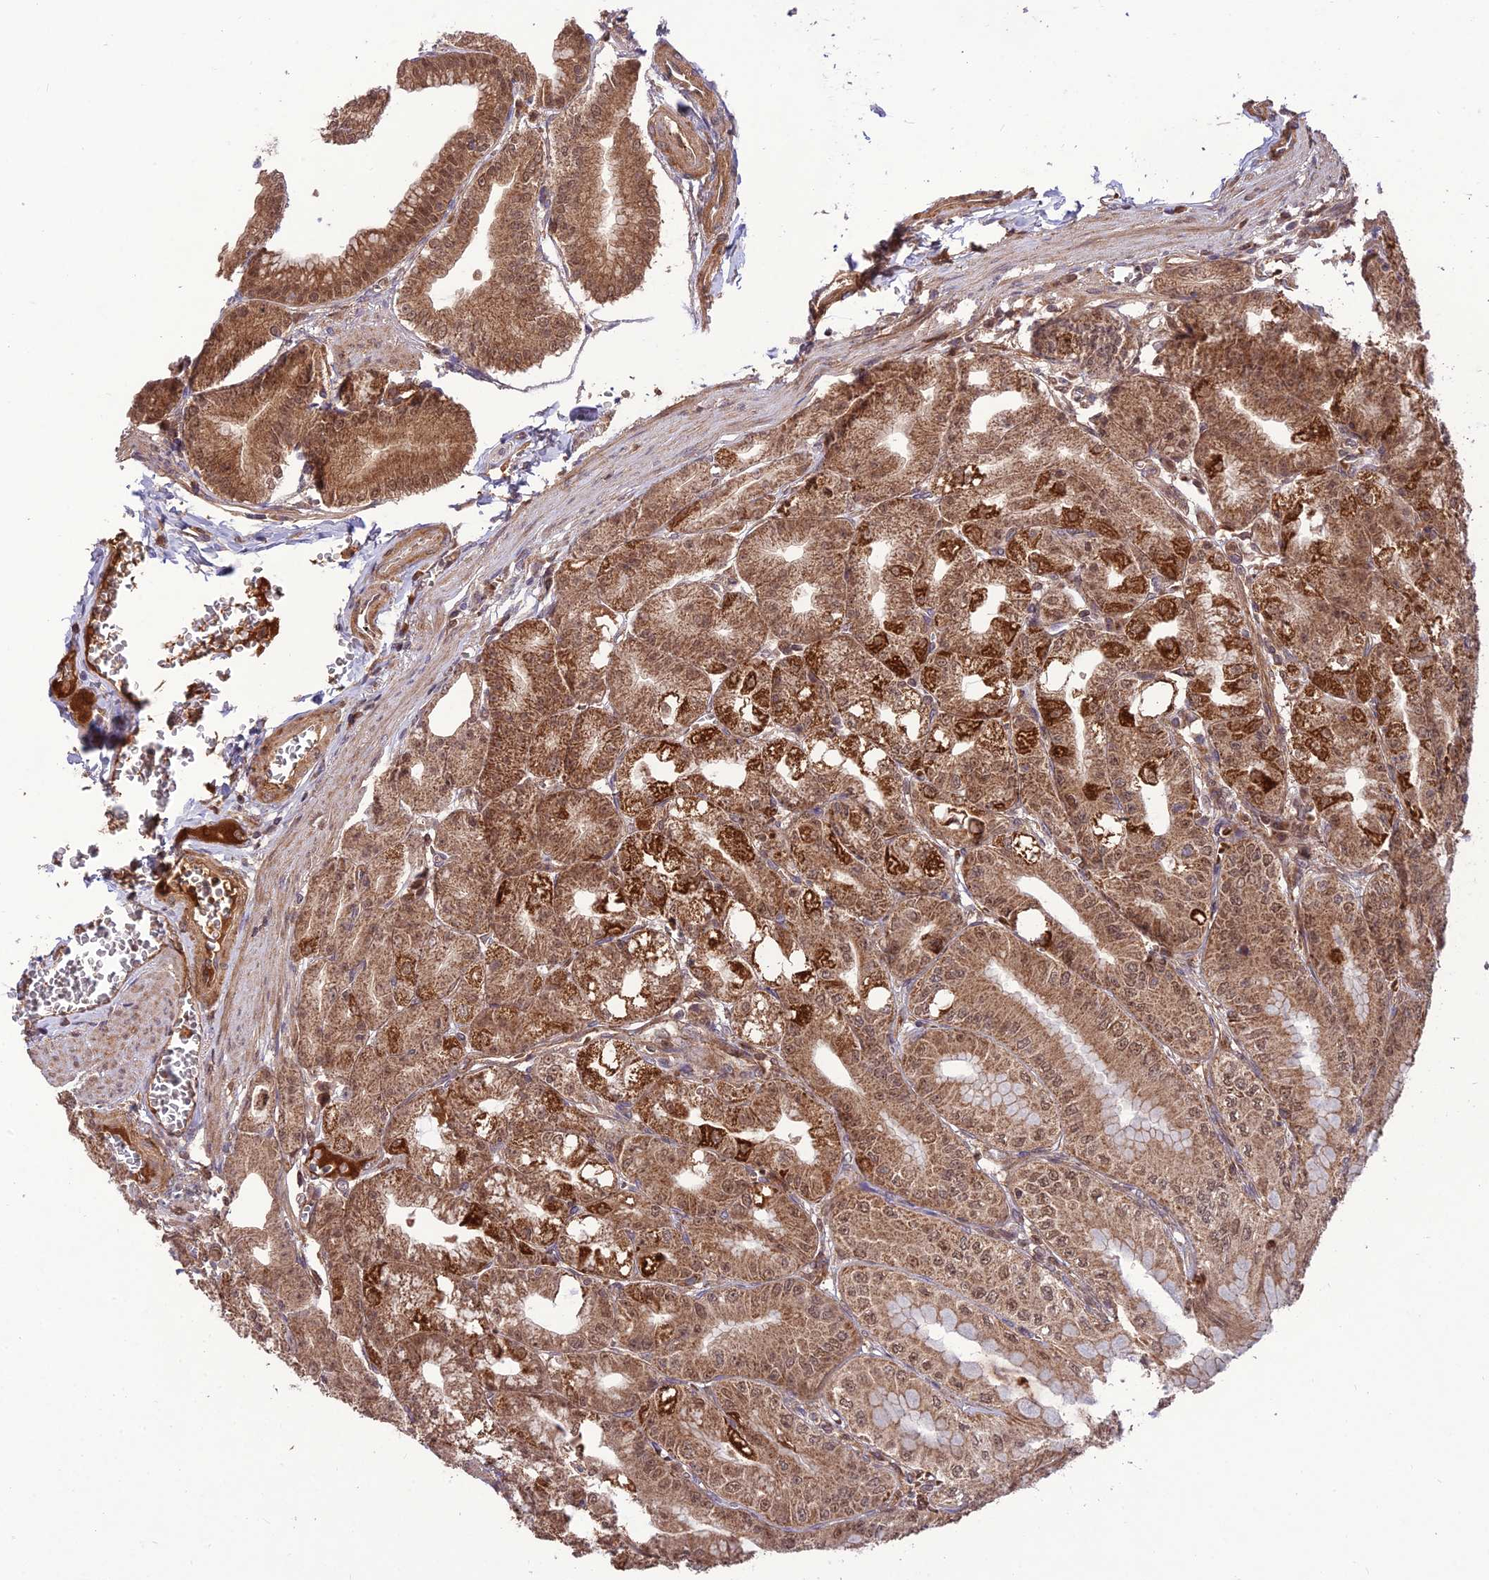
{"staining": {"intensity": "strong", "quantity": ">75%", "location": "cytoplasmic/membranous,nuclear"}, "tissue": "stomach", "cell_type": "Glandular cells", "image_type": "normal", "snomed": [{"axis": "morphology", "description": "Normal tissue, NOS"}, {"axis": "topography", "description": "Stomach, upper"}, {"axis": "topography", "description": "Stomach, lower"}], "caption": "Immunohistochemical staining of normal human stomach exhibits high levels of strong cytoplasmic/membranous,nuclear expression in about >75% of glandular cells.", "gene": "NDUFC1", "patient": {"sex": "male", "age": 71}}